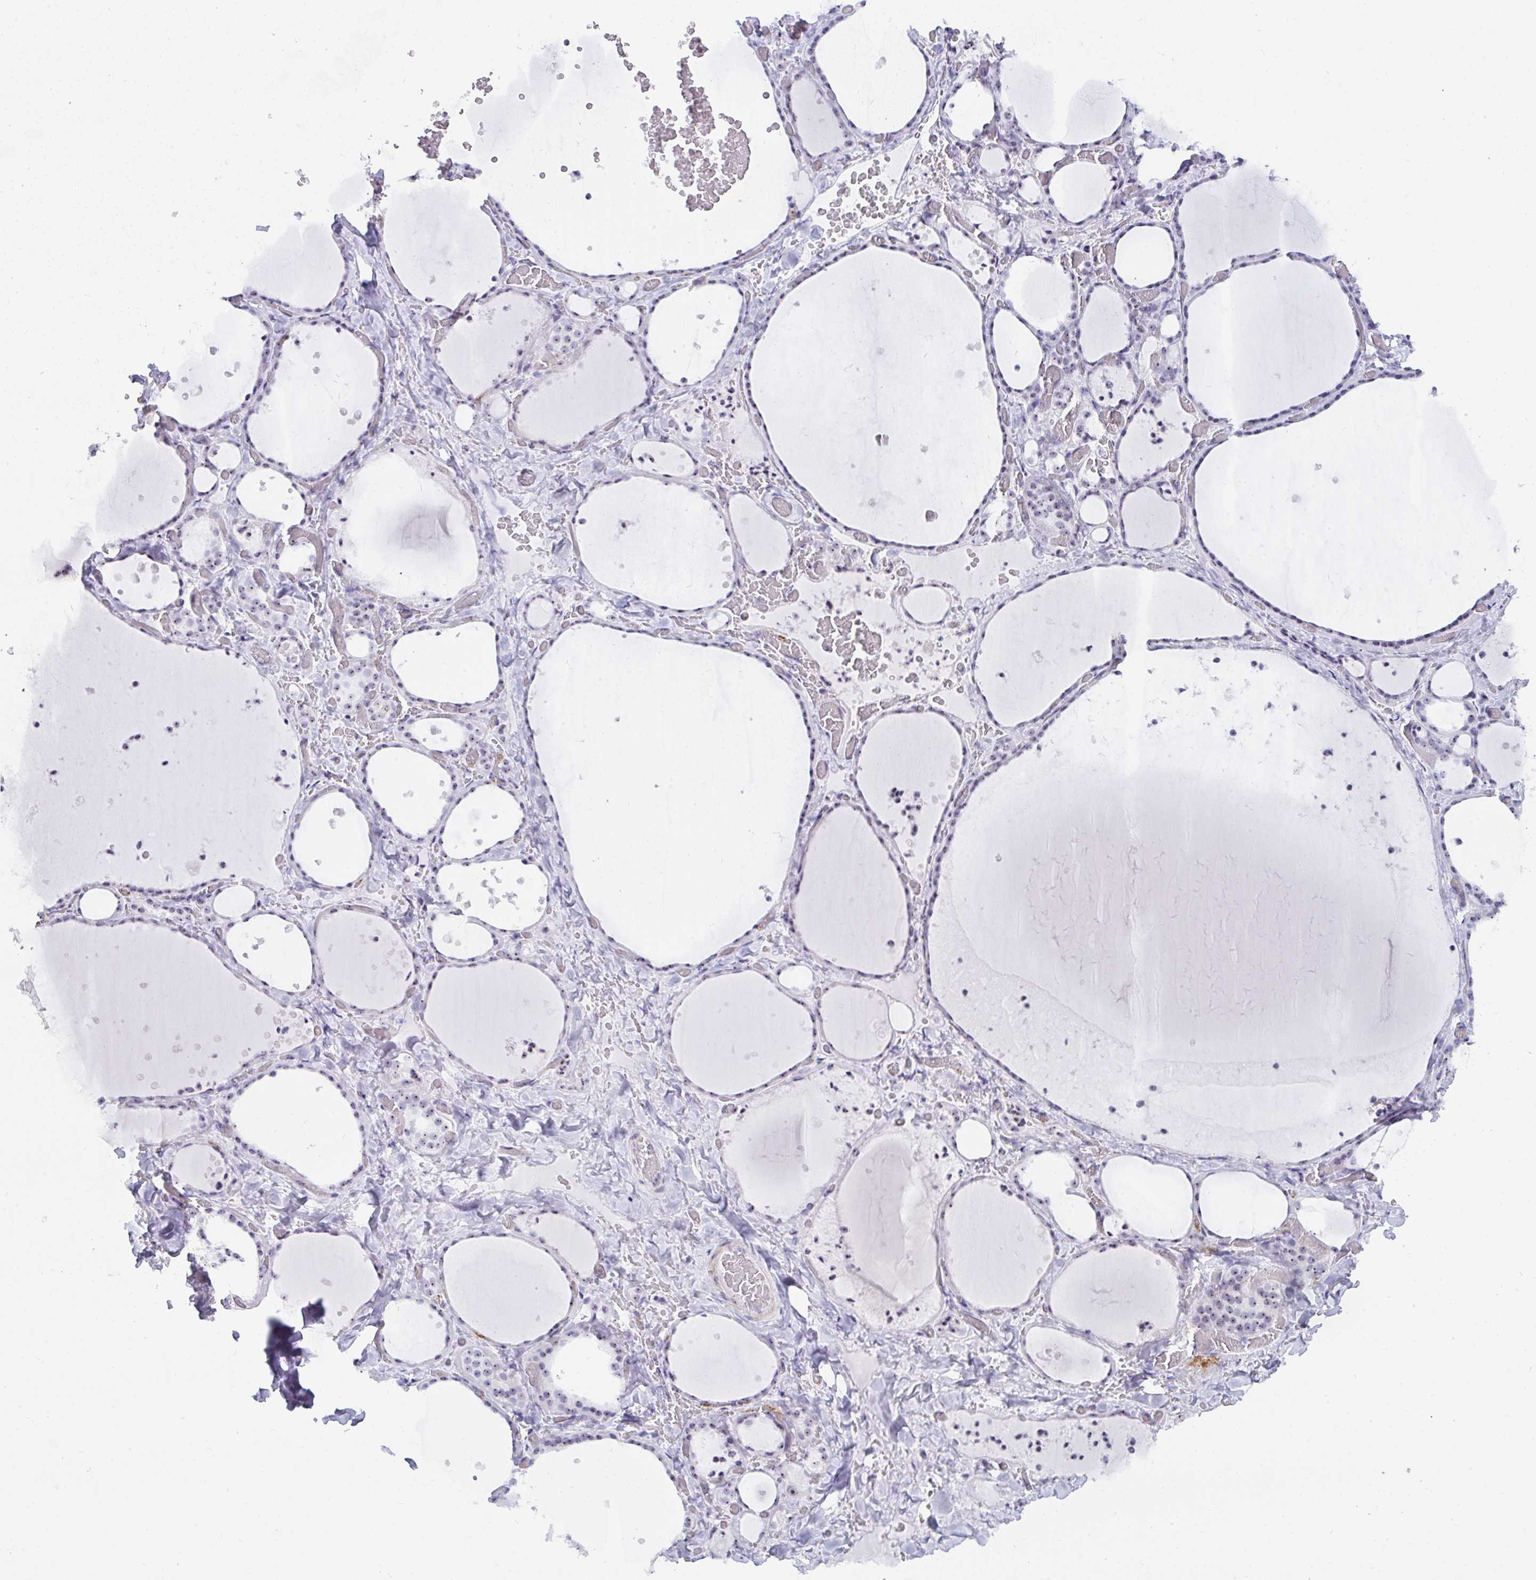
{"staining": {"intensity": "weak", "quantity": "25%-75%", "location": "nuclear"}, "tissue": "thyroid gland", "cell_type": "Glandular cells", "image_type": "normal", "snomed": [{"axis": "morphology", "description": "Normal tissue, NOS"}, {"axis": "topography", "description": "Thyroid gland"}], "caption": "A histopathology image of human thyroid gland stained for a protein displays weak nuclear brown staining in glandular cells. The protein is stained brown, and the nuclei are stained in blue (DAB (3,3'-diaminobenzidine) IHC with brightfield microscopy, high magnification).", "gene": "NOP10", "patient": {"sex": "female", "age": 36}}